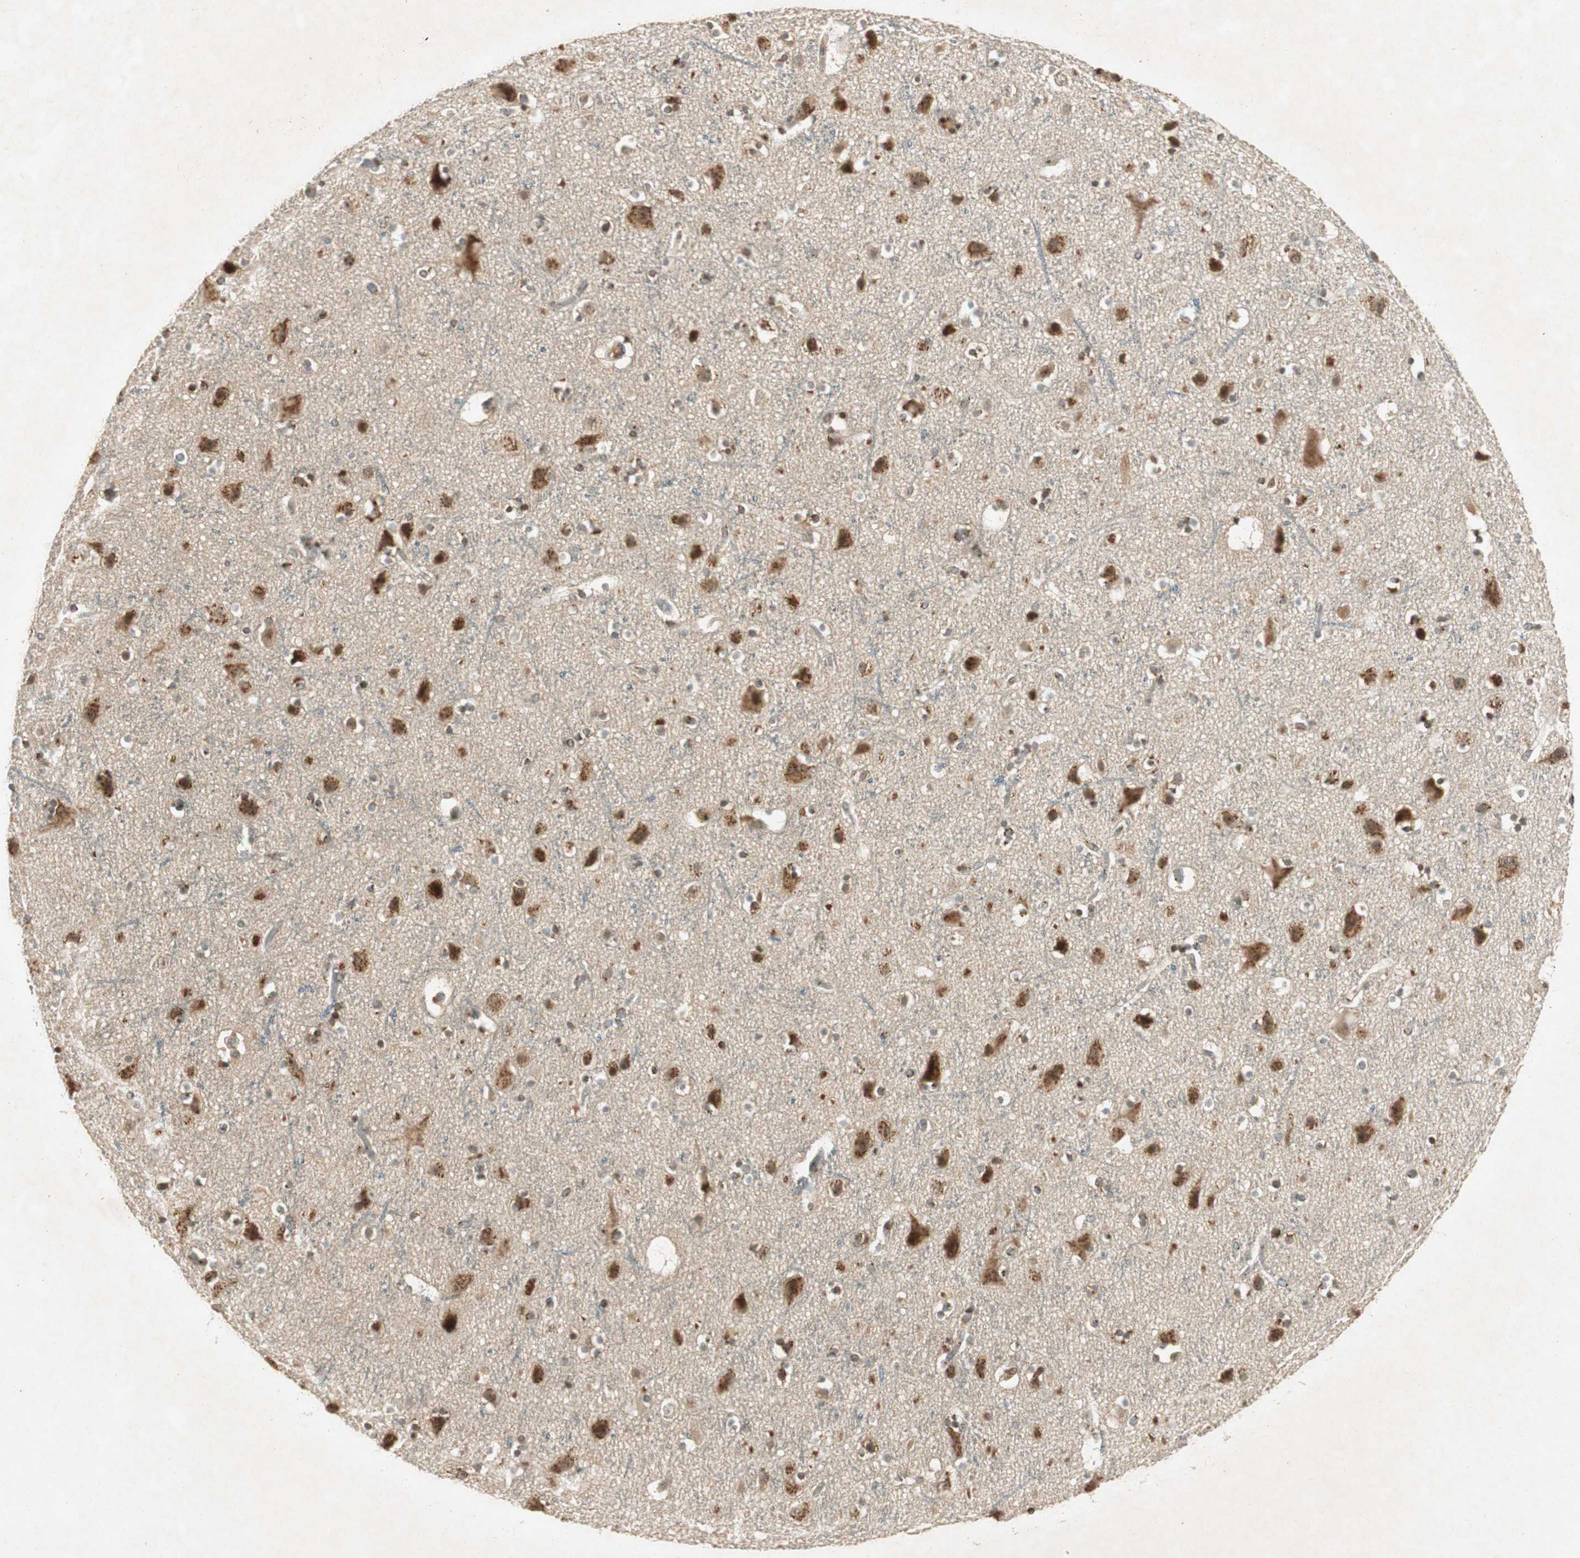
{"staining": {"intensity": "weak", "quantity": "<25%", "location": "cytoplasmic/membranous"}, "tissue": "cerebral cortex", "cell_type": "Endothelial cells", "image_type": "normal", "snomed": [{"axis": "morphology", "description": "Normal tissue, NOS"}, {"axis": "topography", "description": "Cerebral cortex"}], "caption": "Immunohistochemical staining of normal human cerebral cortex shows no significant staining in endothelial cells. The staining was performed using DAB (3,3'-diaminobenzidine) to visualize the protein expression in brown, while the nuclei were stained in blue with hematoxylin (Magnification: 20x).", "gene": "NEO1", "patient": {"sex": "male", "age": 45}}